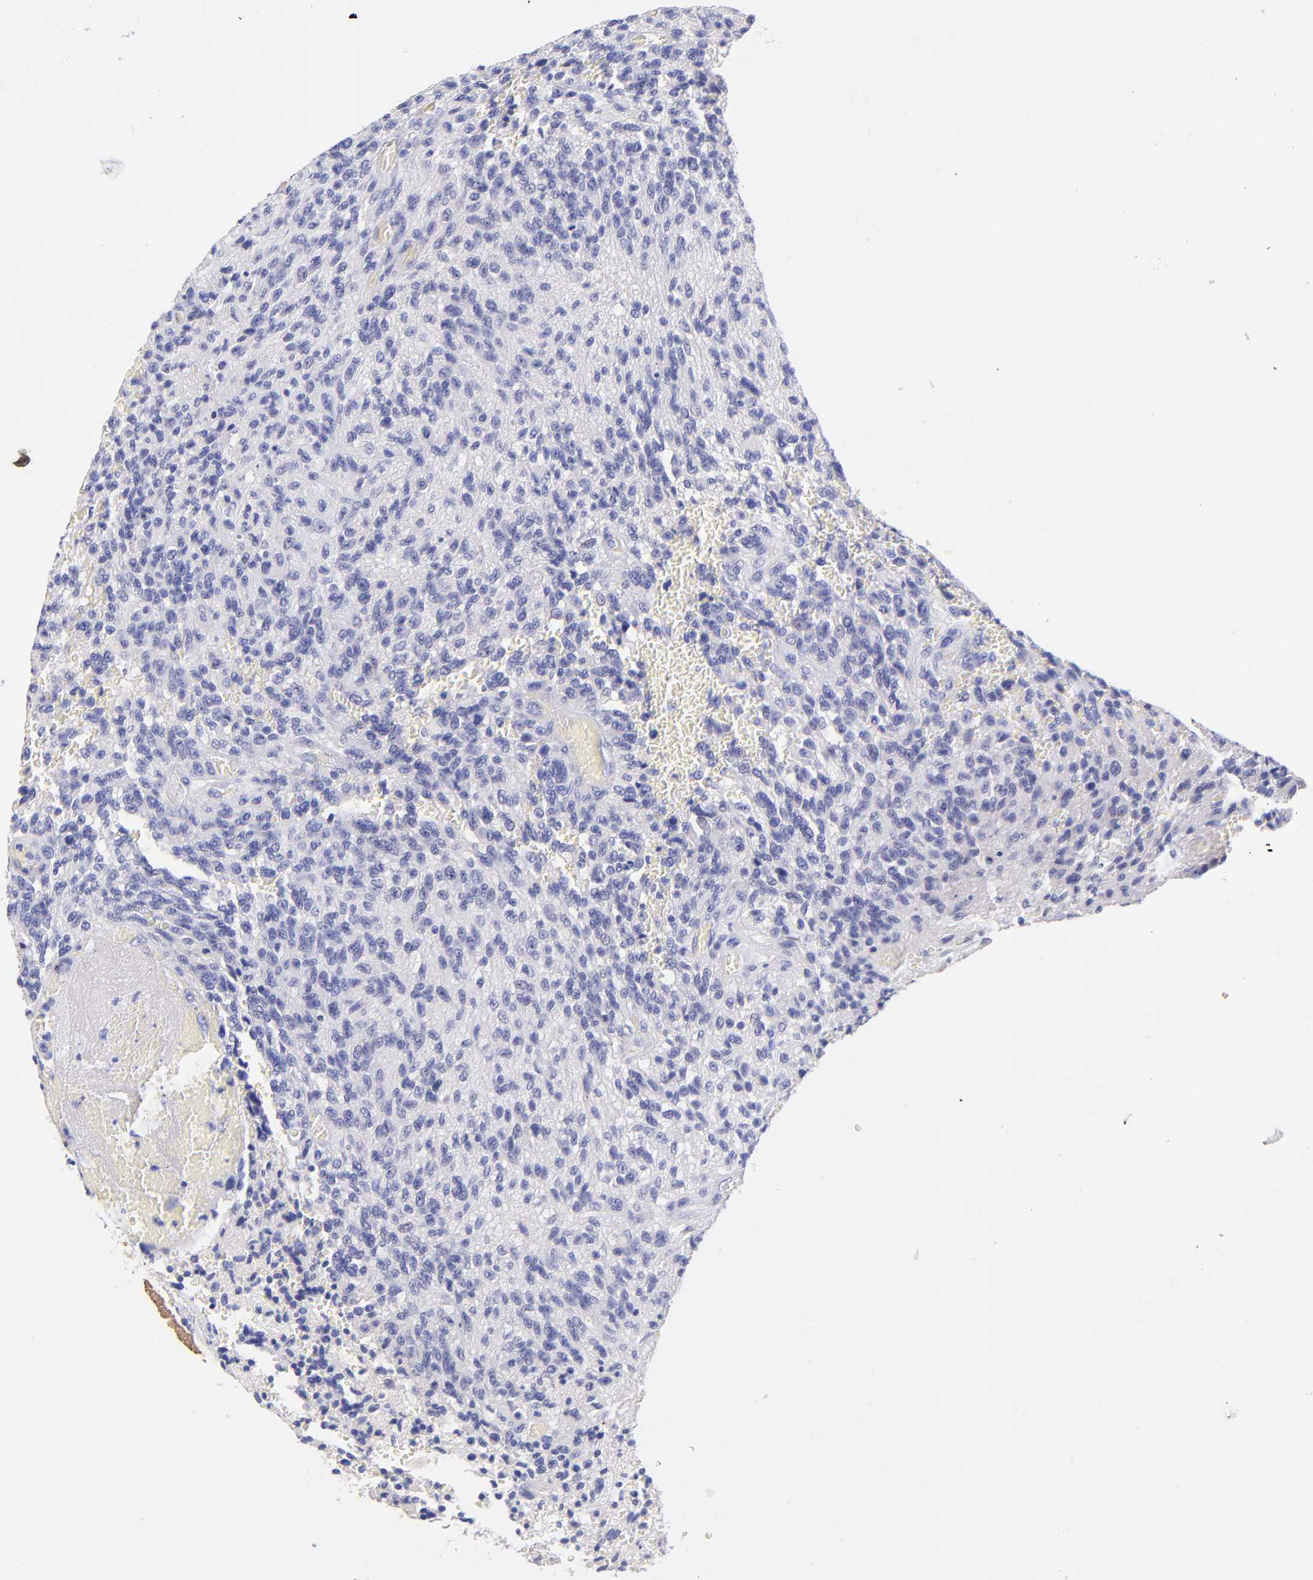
{"staining": {"intensity": "negative", "quantity": "none", "location": "none"}, "tissue": "glioma", "cell_type": "Tumor cells", "image_type": "cancer", "snomed": [{"axis": "morphology", "description": "Normal tissue, NOS"}, {"axis": "morphology", "description": "Glioma, malignant, High grade"}, {"axis": "topography", "description": "Cerebral cortex"}], "caption": "The IHC histopathology image has no significant positivity in tumor cells of malignant glioma (high-grade) tissue.", "gene": "RAB3B", "patient": {"sex": "male", "age": 56}}